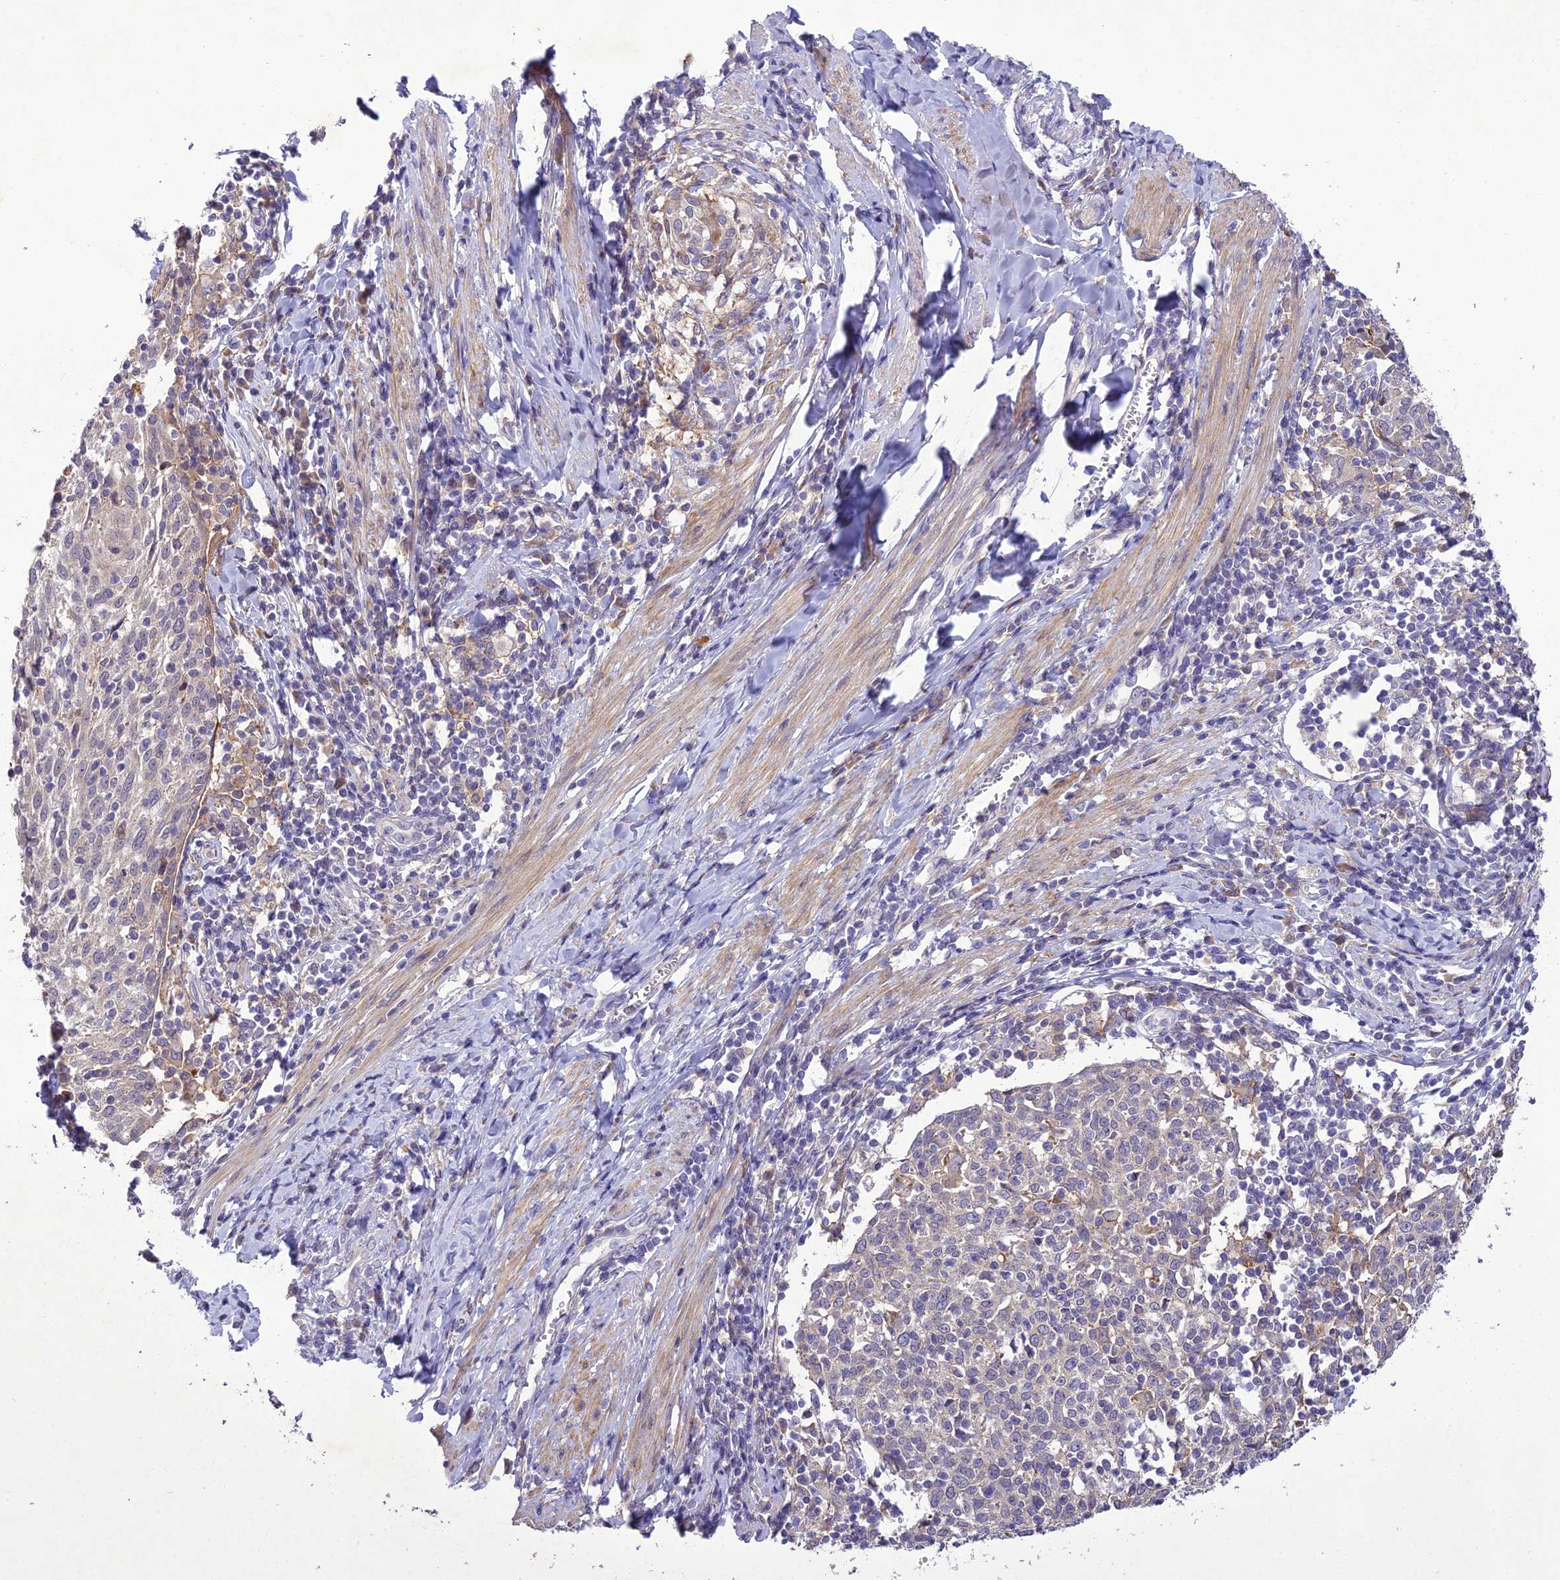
{"staining": {"intensity": "negative", "quantity": "none", "location": "none"}, "tissue": "cervical cancer", "cell_type": "Tumor cells", "image_type": "cancer", "snomed": [{"axis": "morphology", "description": "Squamous cell carcinoma, NOS"}, {"axis": "topography", "description": "Cervix"}], "caption": "The histopathology image displays no staining of tumor cells in squamous cell carcinoma (cervical).", "gene": "CENPL", "patient": {"sex": "female", "age": 52}}